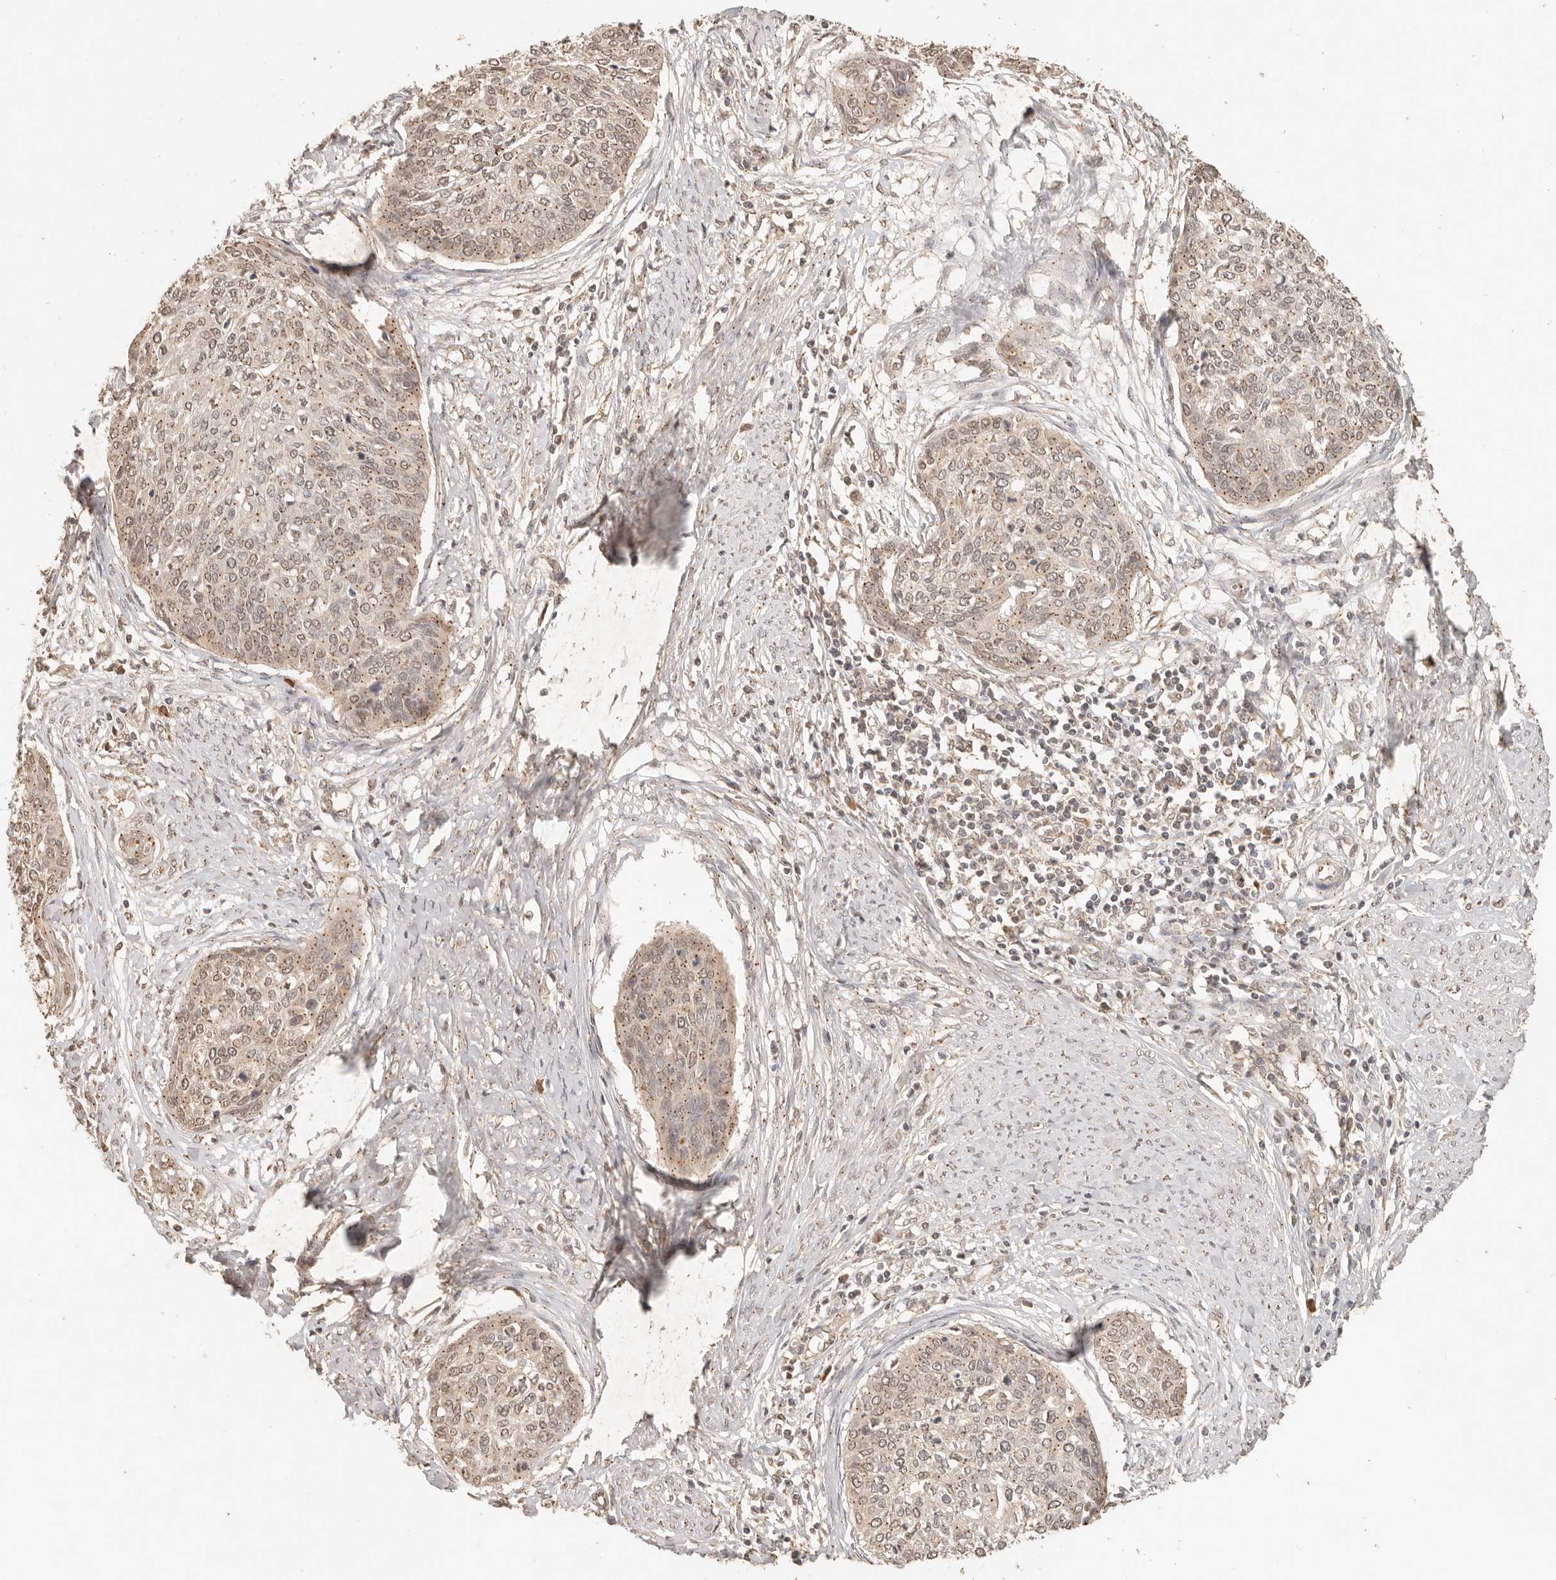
{"staining": {"intensity": "weak", "quantity": ">75%", "location": "nuclear"}, "tissue": "cervical cancer", "cell_type": "Tumor cells", "image_type": "cancer", "snomed": [{"axis": "morphology", "description": "Squamous cell carcinoma, NOS"}, {"axis": "topography", "description": "Cervix"}], "caption": "IHC photomicrograph of neoplastic tissue: human cervical squamous cell carcinoma stained using immunohistochemistry displays low levels of weak protein expression localized specifically in the nuclear of tumor cells, appearing as a nuclear brown color.", "gene": "LMO4", "patient": {"sex": "female", "age": 37}}